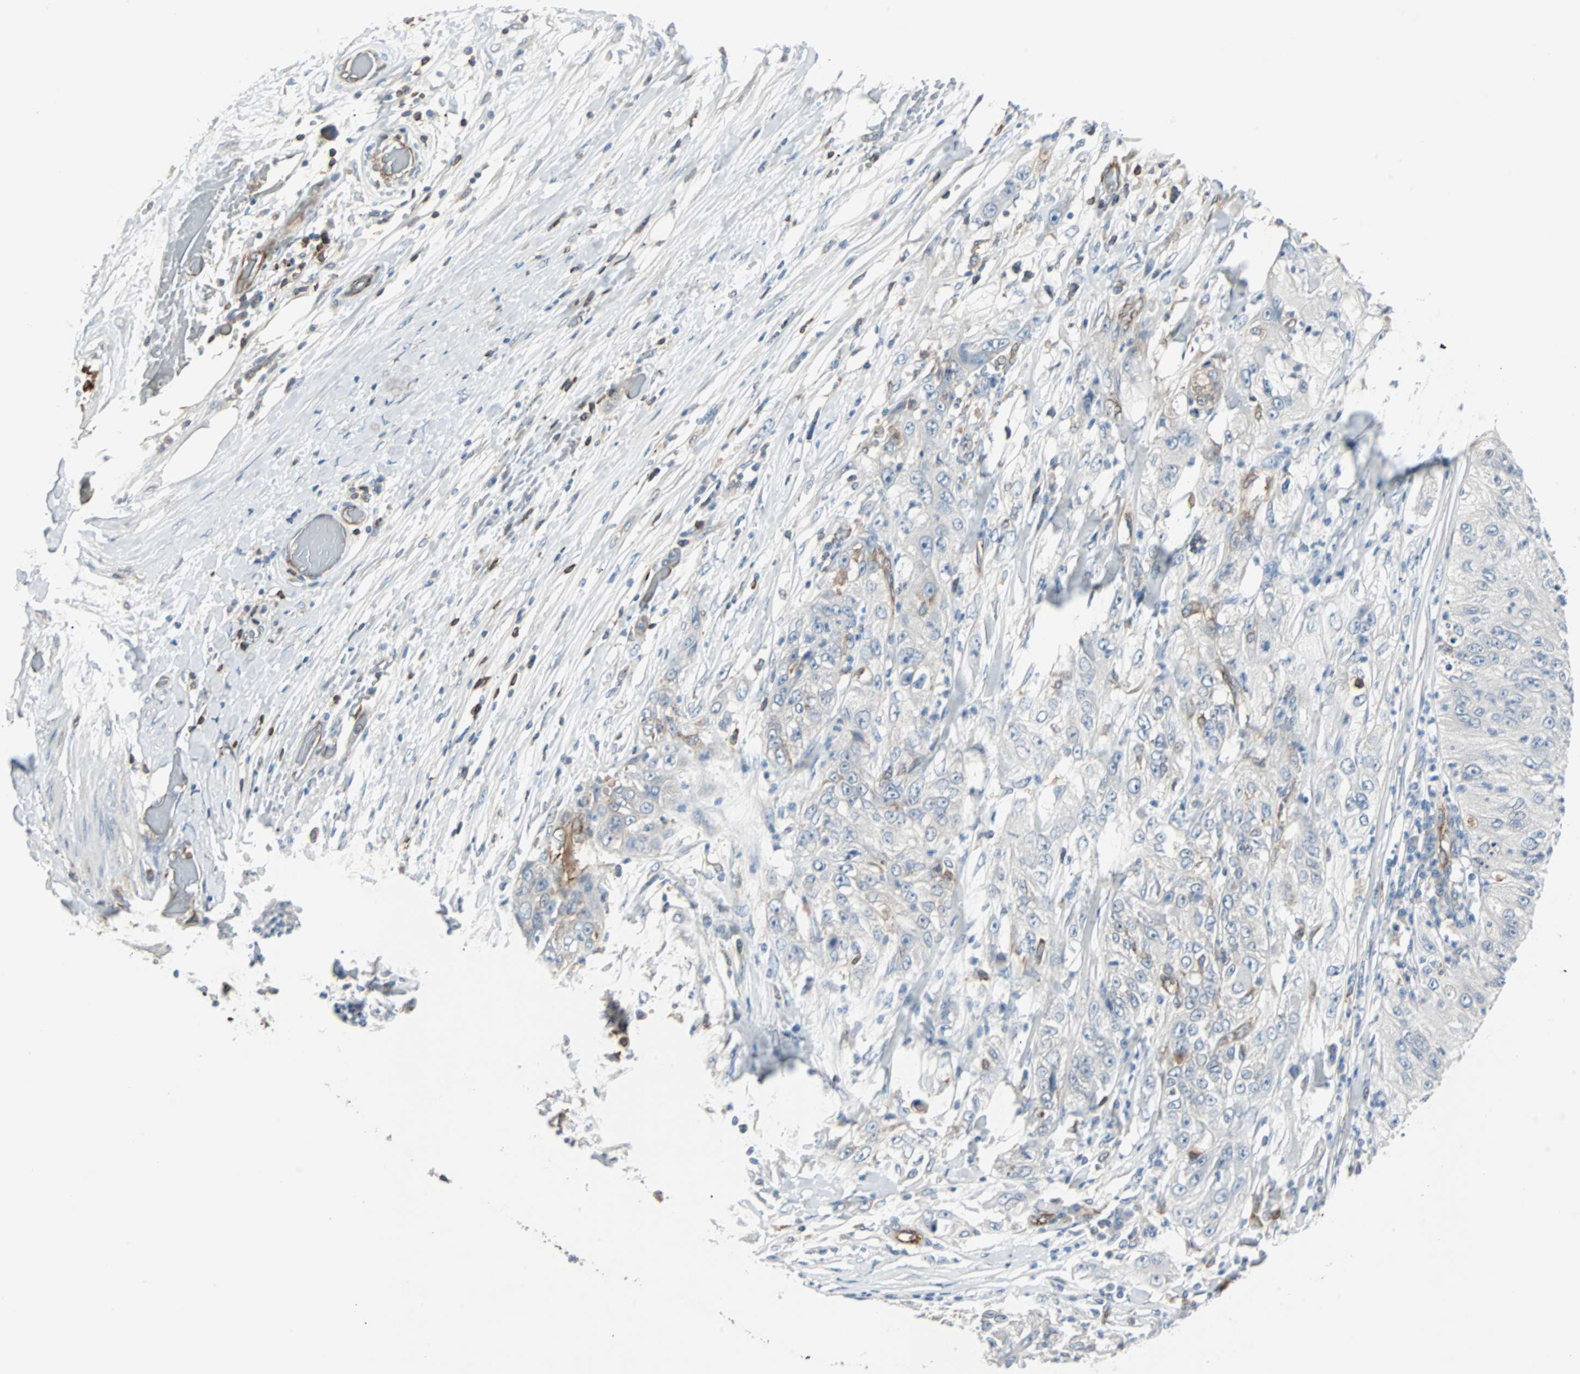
{"staining": {"intensity": "negative", "quantity": "none", "location": "none"}, "tissue": "lung cancer", "cell_type": "Tumor cells", "image_type": "cancer", "snomed": [{"axis": "morphology", "description": "Inflammation, NOS"}, {"axis": "morphology", "description": "Squamous cell carcinoma, NOS"}, {"axis": "topography", "description": "Lymph node"}, {"axis": "topography", "description": "Soft tissue"}, {"axis": "topography", "description": "Lung"}], "caption": "Lung cancer (squamous cell carcinoma) was stained to show a protein in brown. There is no significant positivity in tumor cells.", "gene": "SWAP70", "patient": {"sex": "male", "age": 66}}